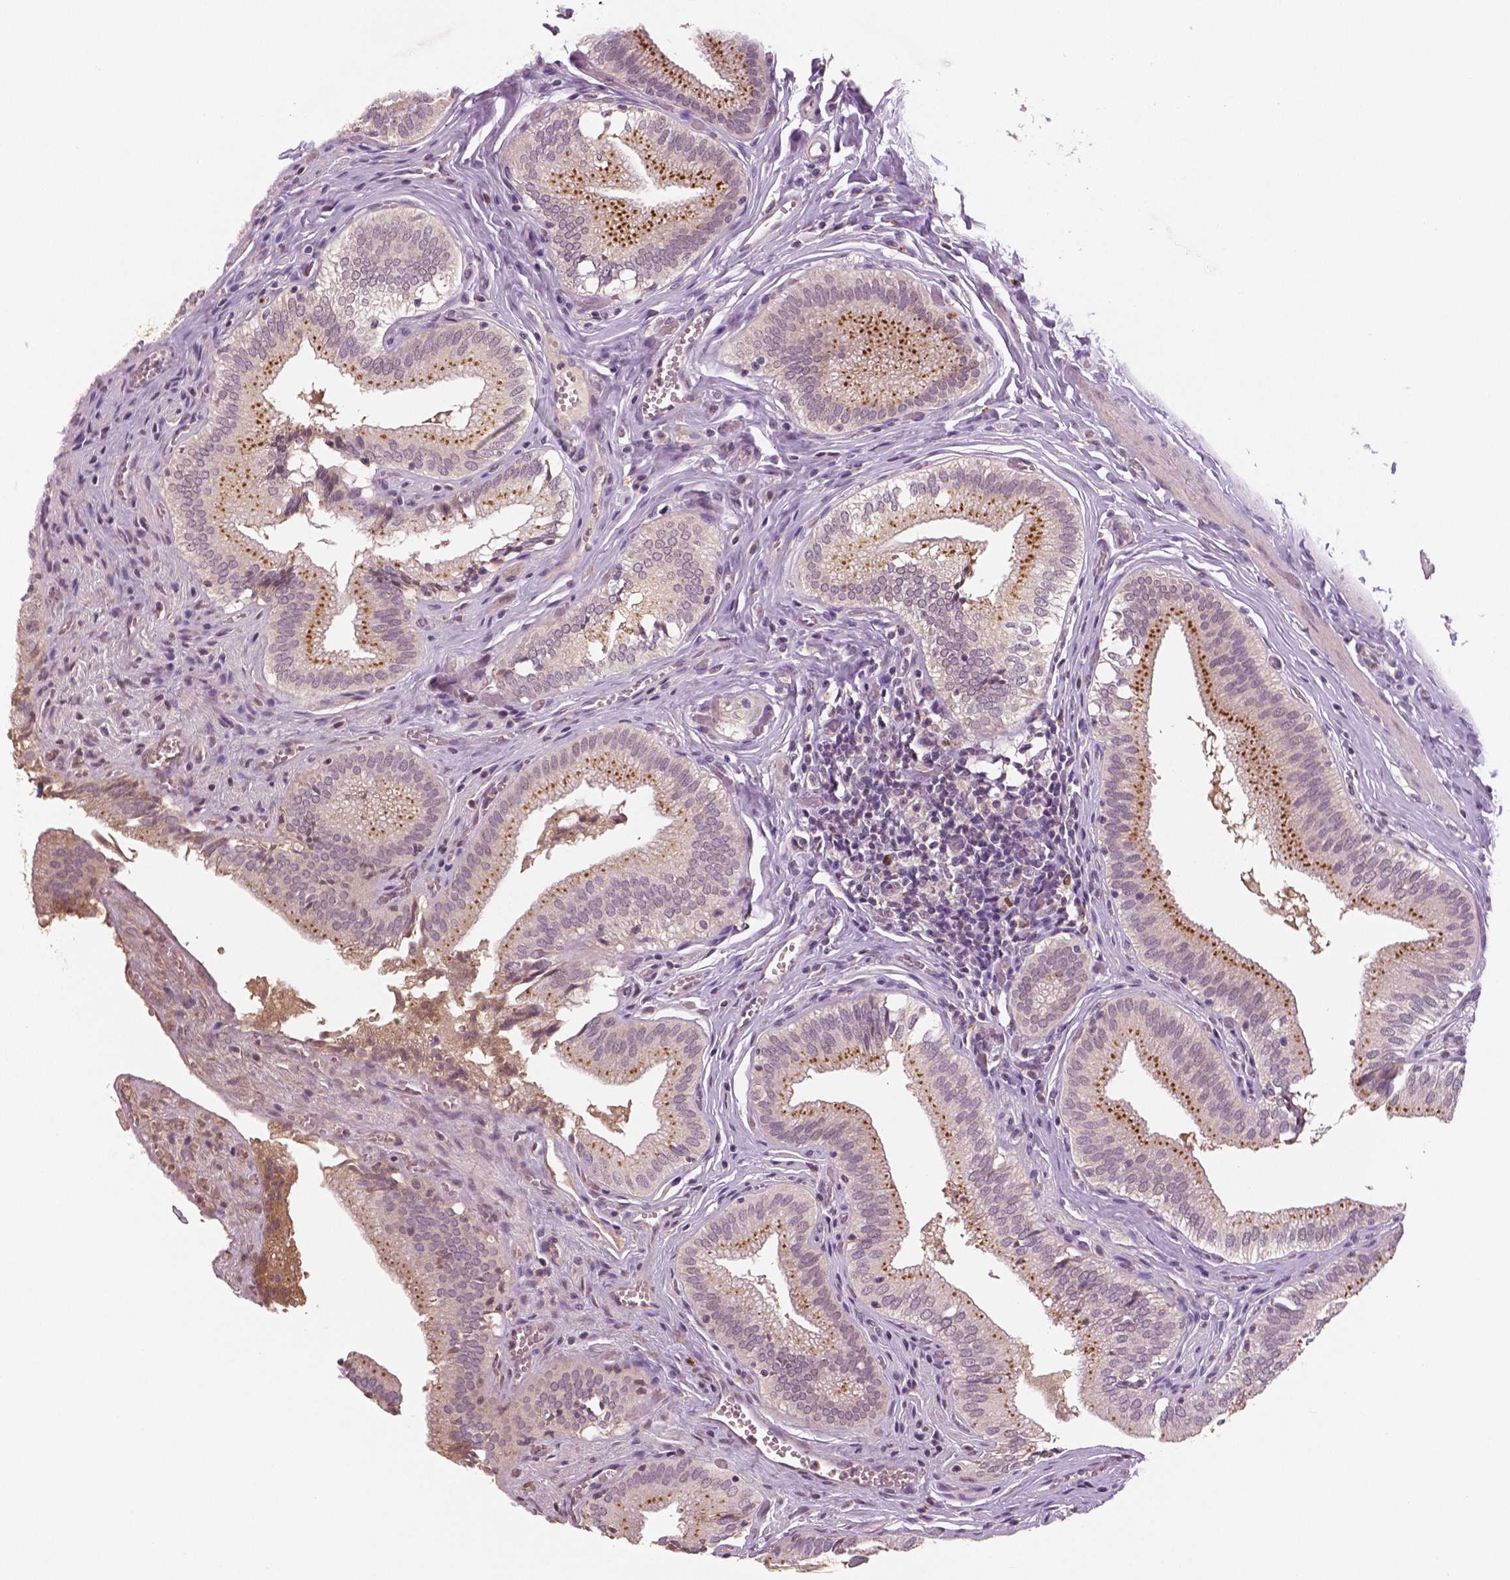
{"staining": {"intensity": "moderate", "quantity": "<25%", "location": "cytoplasmic/membranous"}, "tissue": "gallbladder", "cell_type": "Glandular cells", "image_type": "normal", "snomed": [{"axis": "morphology", "description": "Normal tissue, NOS"}, {"axis": "topography", "description": "Gallbladder"}, {"axis": "topography", "description": "Peripheral nerve tissue"}], "caption": "Unremarkable gallbladder reveals moderate cytoplasmic/membranous staining in about <25% of glandular cells.", "gene": "MKI67", "patient": {"sex": "male", "age": 17}}